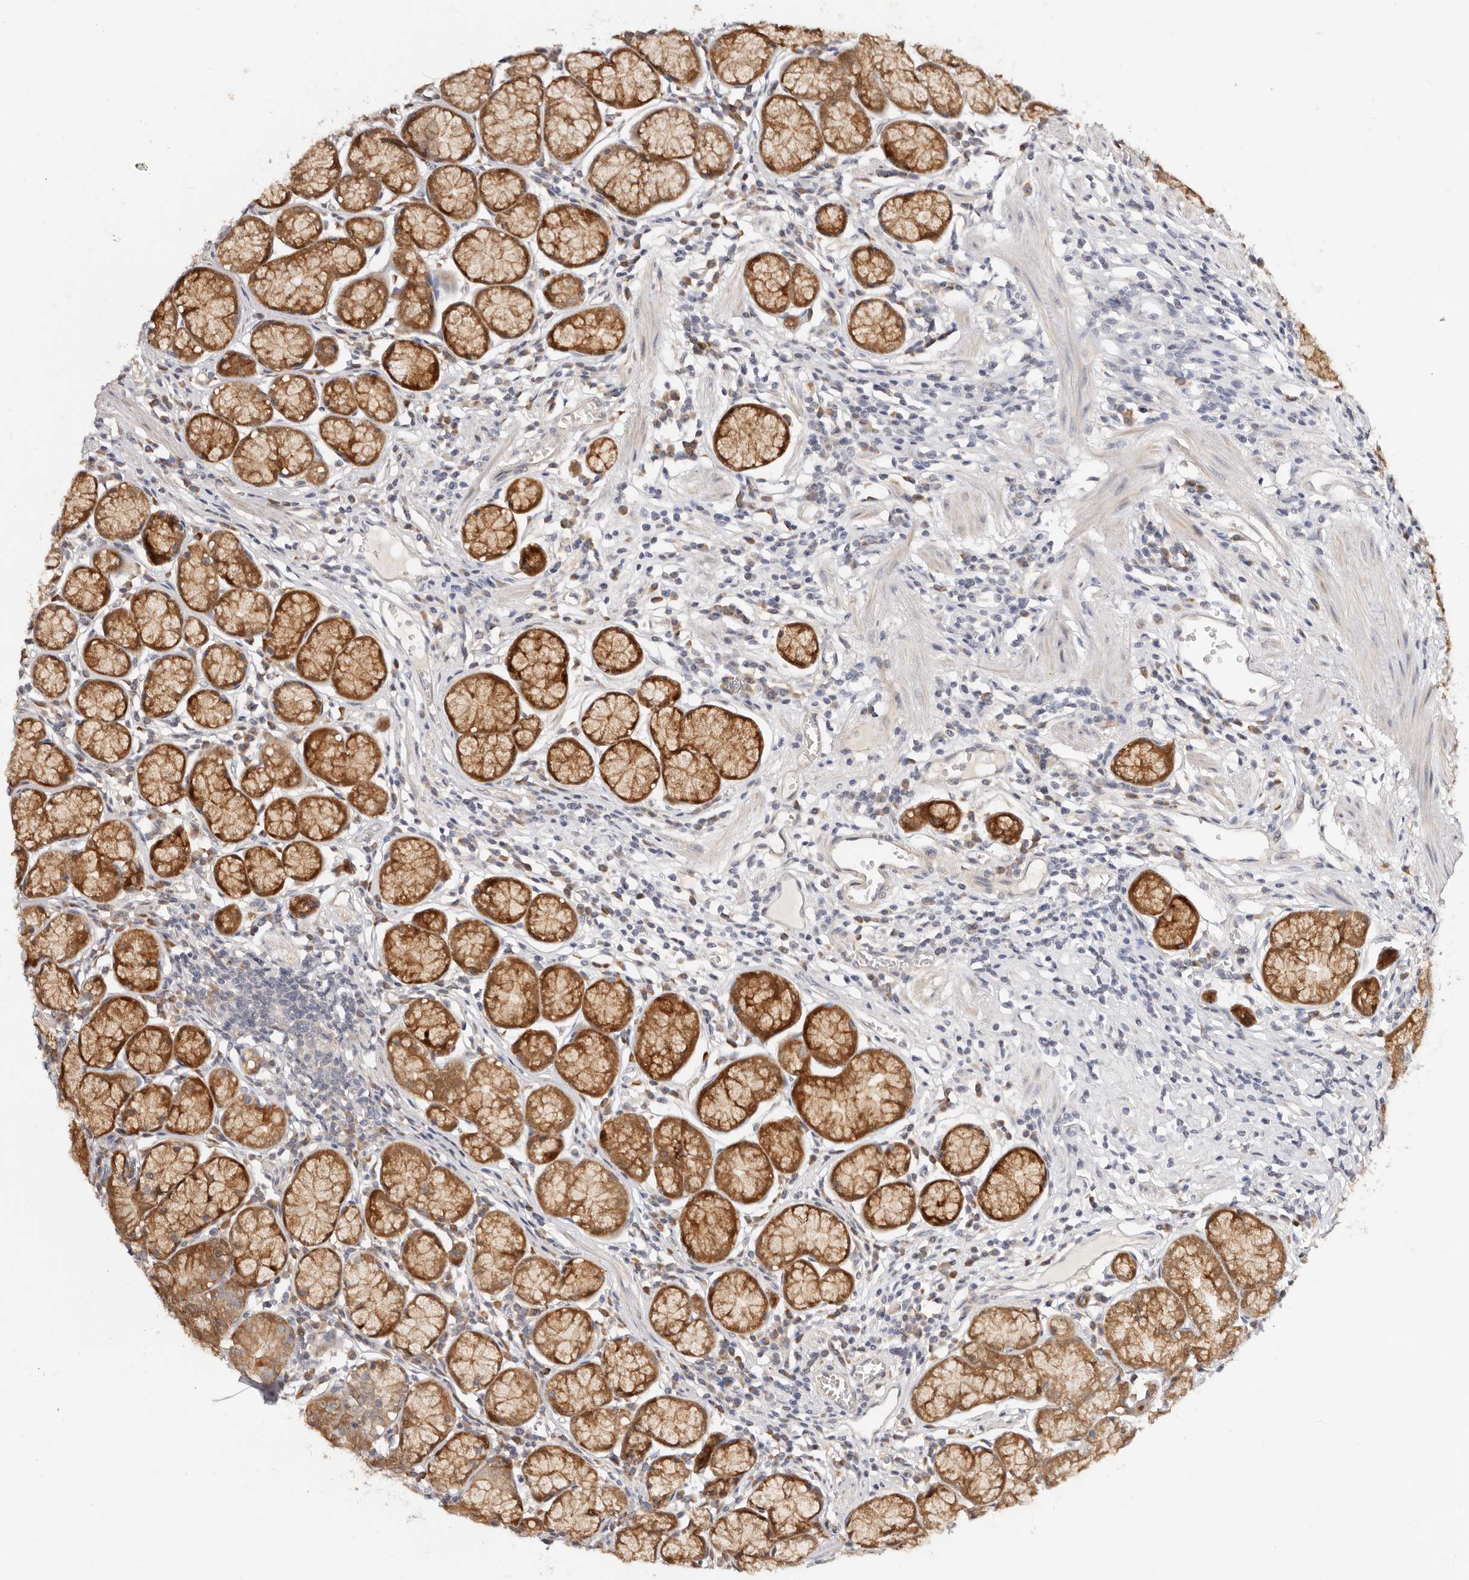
{"staining": {"intensity": "strong", "quantity": "25%-75%", "location": "cytoplasmic/membranous"}, "tissue": "stomach", "cell_type": "Glandular cells", "image_type": "normal", "snomed": [{"axis": "morphology", "description": "Normal tissue, NOS"}, {"axis": "topography", "description": "Stomach"}], "caption": "Stomach stained with a brown dye displays strong cytoplasmic/membranous positive positivity in approximately 25%-75% of glandular cells.", "gene": "BCL2L15", "patient": {"sex": "male", "age": 55}}